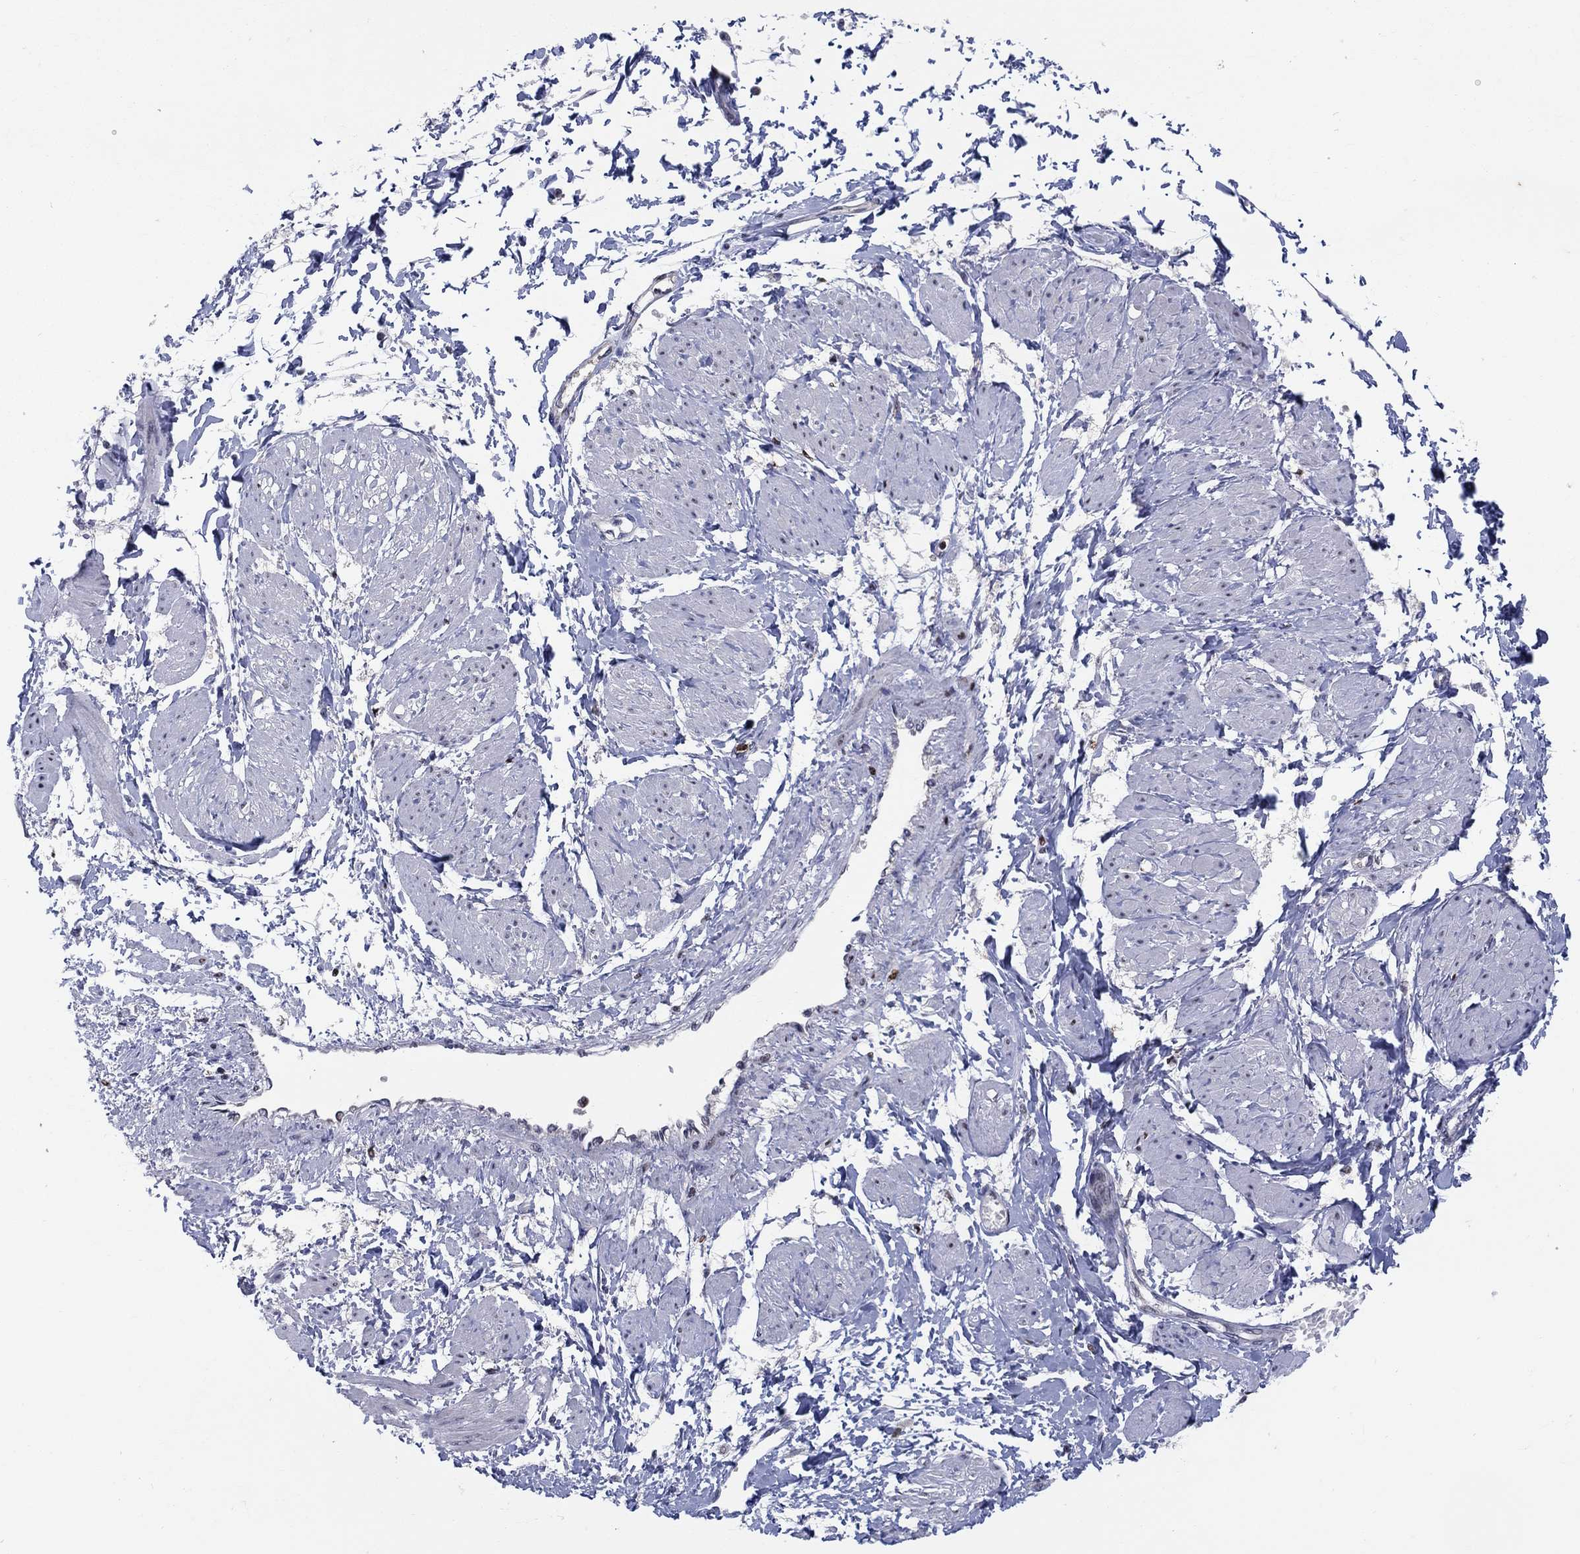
{"staining": {"intensity": "negative", "quantity": "none", "location": "none"}, "tissue": "smooth muscle", "cell_type": "Smooth muscle cells", "image_type": "normal", "snomed": [{"axis": "morphology", "description": "Normal tissue, NOS"}, {"axis": "topography", "description": "Smooth muscle"}, {"axis": "topography", "description": "Uterus"}], "caption": "Immunohistochemistry of unremarkable smooth muscle demonstrates no expression in smooth muscle cells. (Stains: DAB (3,3'-diaminobenzidine) immunohistochemistry (IHC) with hematoxylin counter stain, Microscopy: brightfield microscopy at high magnification).", "gene": "ZNHIT3", "patient": {"sex": "female", "age": 39}}